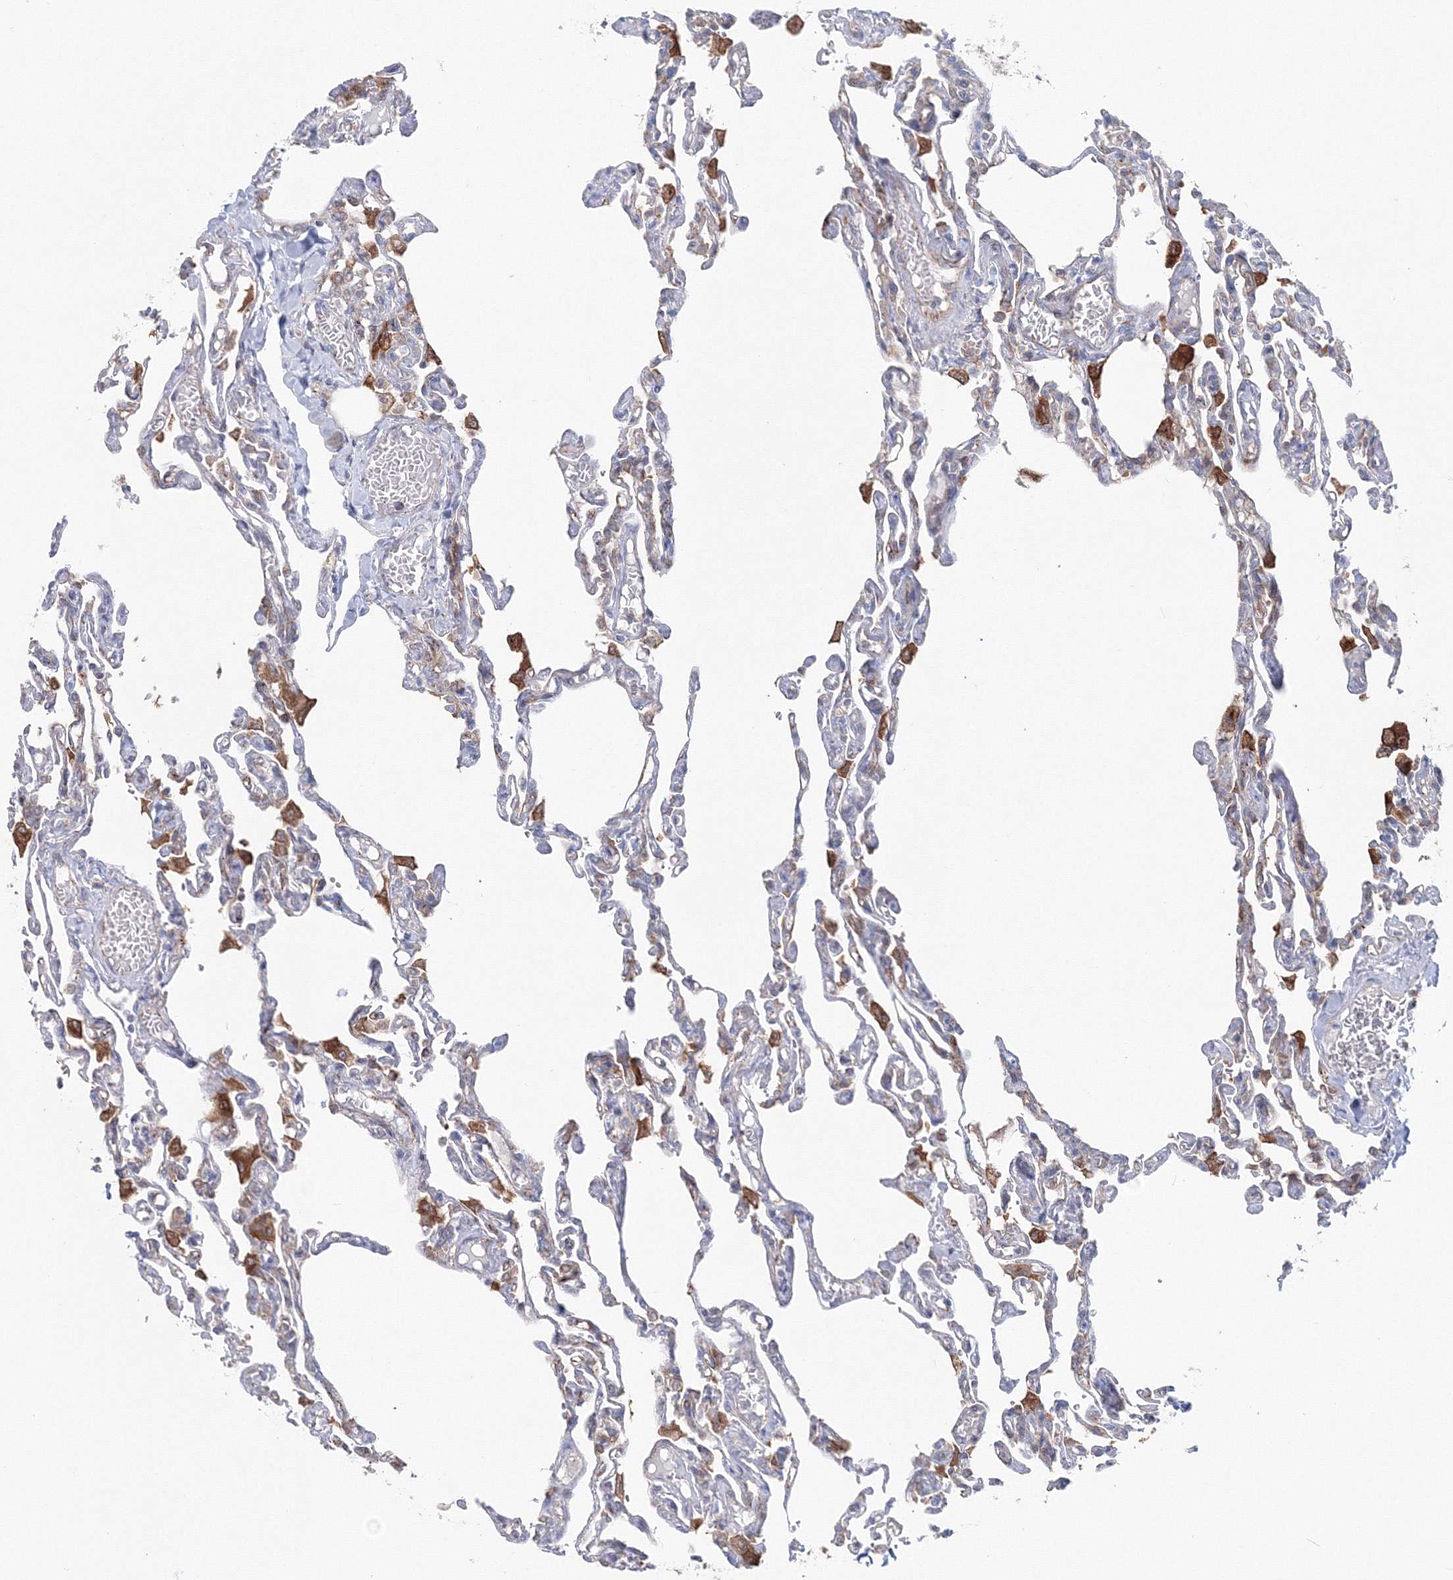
{"staining": {"intensity": "negative", "quantity": "none", "location": "none"}, "tissue": "lung", "cell_type": "Alveolar cells", "image_type": "normal", "snomed": [{"axis": "morphology", "description": "Normal tissue, NOS"}, {"axis": "topography", "description": "Lung"}], "caption": "Alveolar cells show no significant protein expression in normal lung.", "gene": "GGA2", "patient": {"sex": "male", "age": 21}}